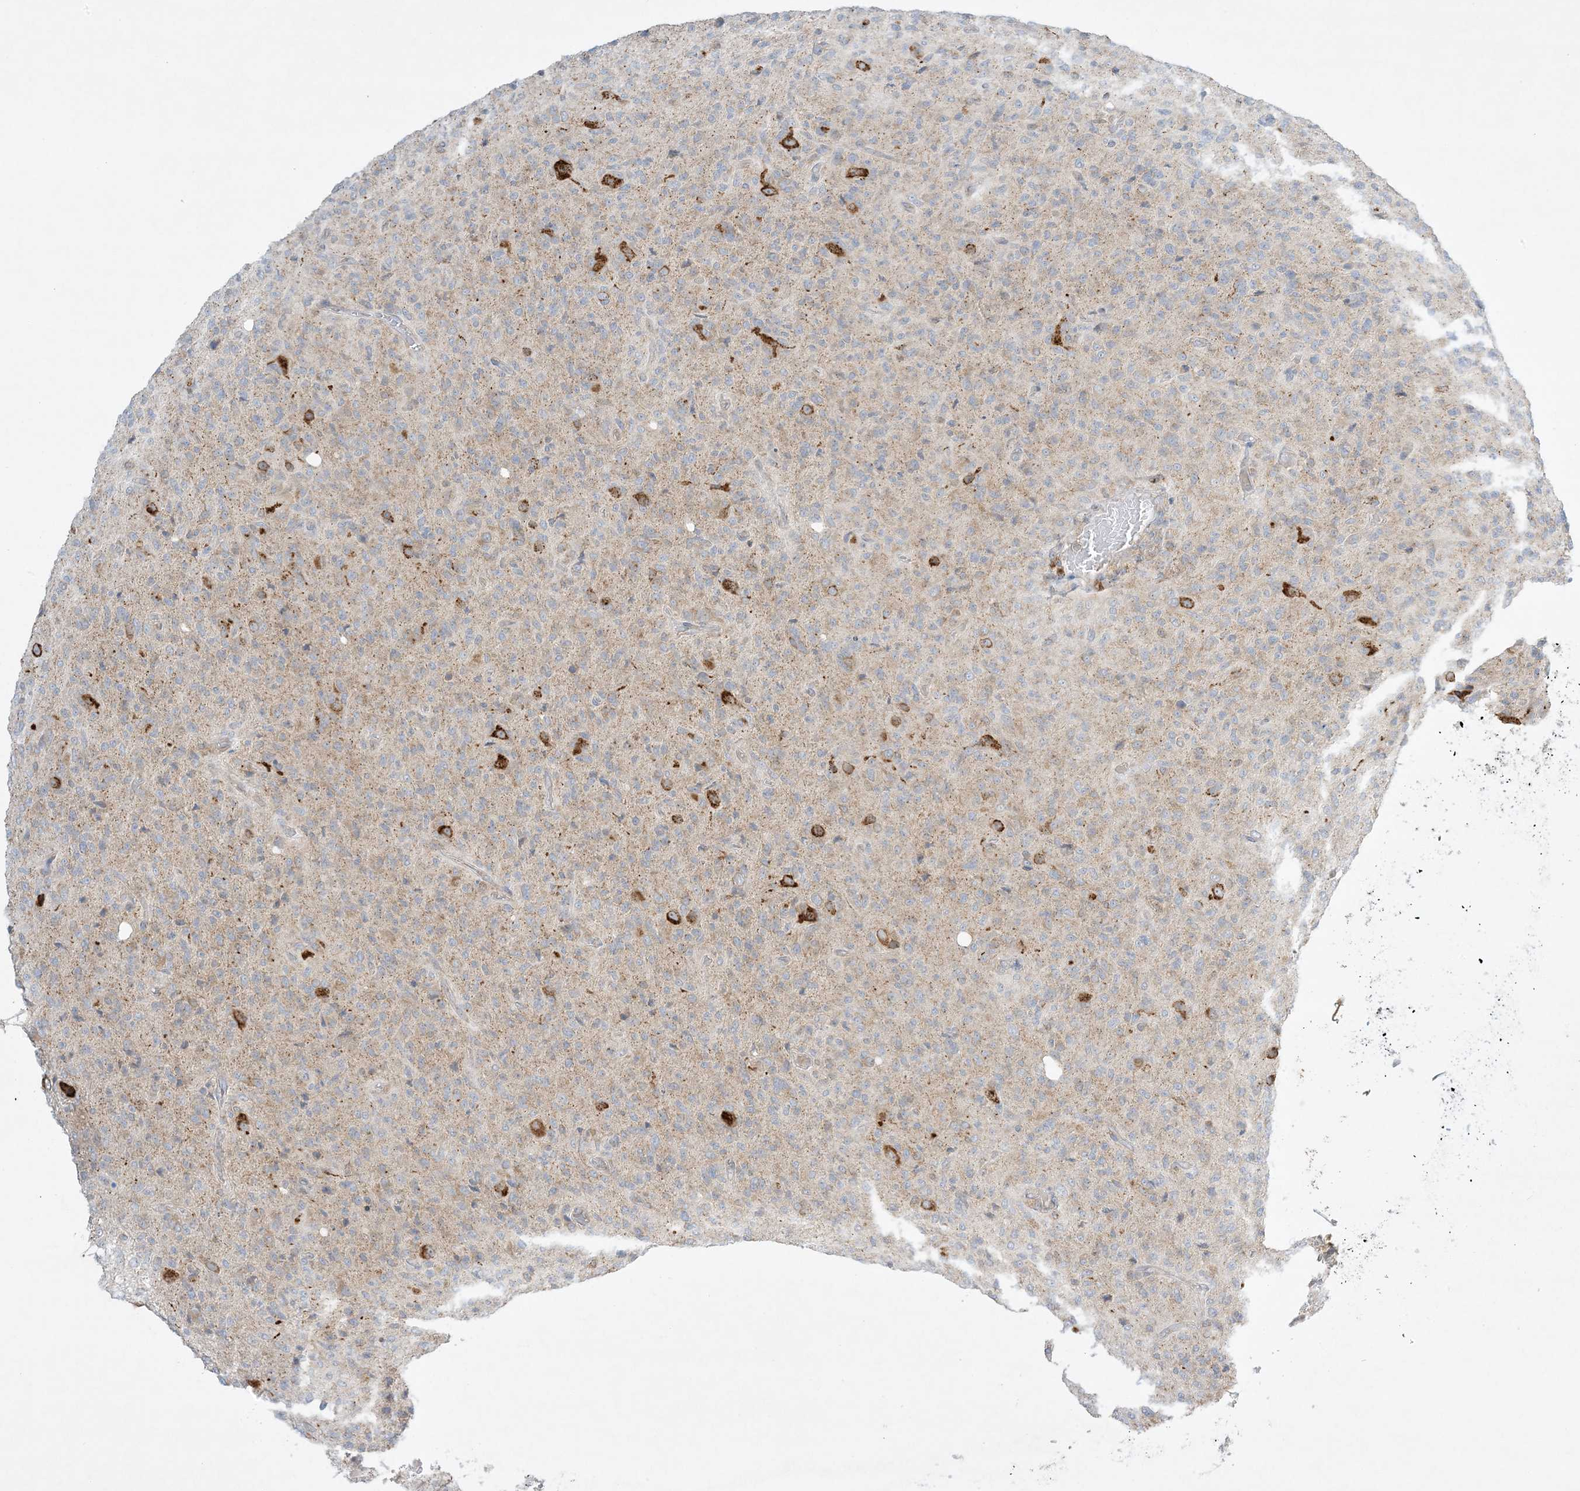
{"staining": {"intensity": "negative", "quantity": "none", "location": "none"}, "tissue": "glioma", "cell_type": "Tumor cells", "image_type": "cancer", "snomed": [{"axis": "morphology", "description": "Glioma, malignant, High grade"}, {"axis": "topography", "description": "Brain"}], "caption": "The IHC micrograph has no significant staining in tumor cells of glioma tissue.", "gene": "RPP40", "patient": {"sex": "female", "age": 57}}